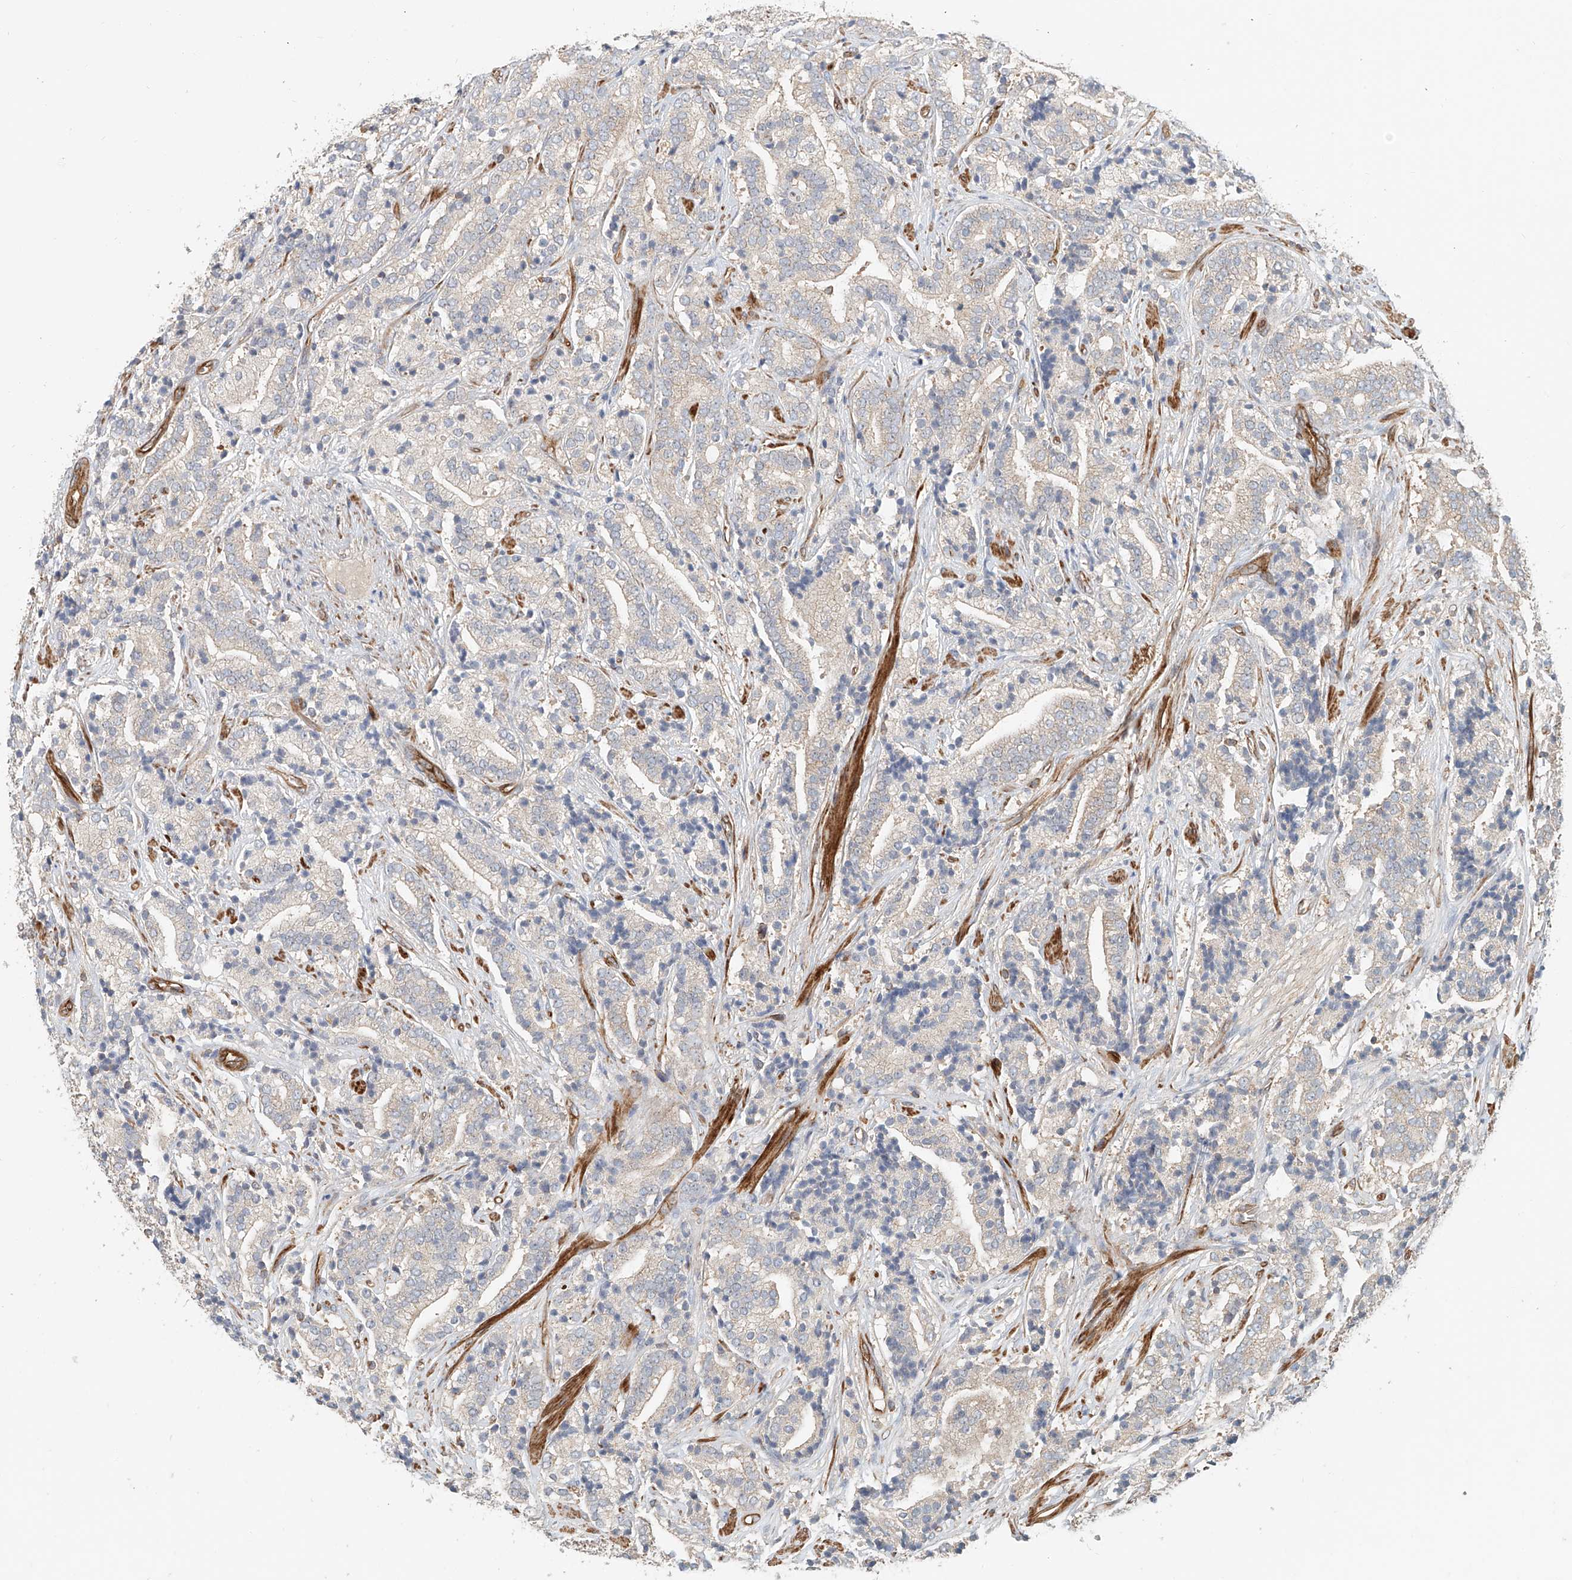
{"staining": {"intensity": "negative", "quantity": "none", "location": "none"}, "tissue": "prostate cancer", "cell_type": "Tumor cells", "image_type": "cancer", "snomed": [{"axis": "morphology", "description": "Adenocarcinoma, High grade"}, {"axis": "topography", "description": "Prostate"}], "caption": "Immunohistochemistry (IHC) histopathology image of high-grade adenocarcinoma (prostate) stained for a protein (brown), which exhibits no positivity in tumor cells.", "gene": "FRYL", "patient": {"sex": "male", "age": 57}}